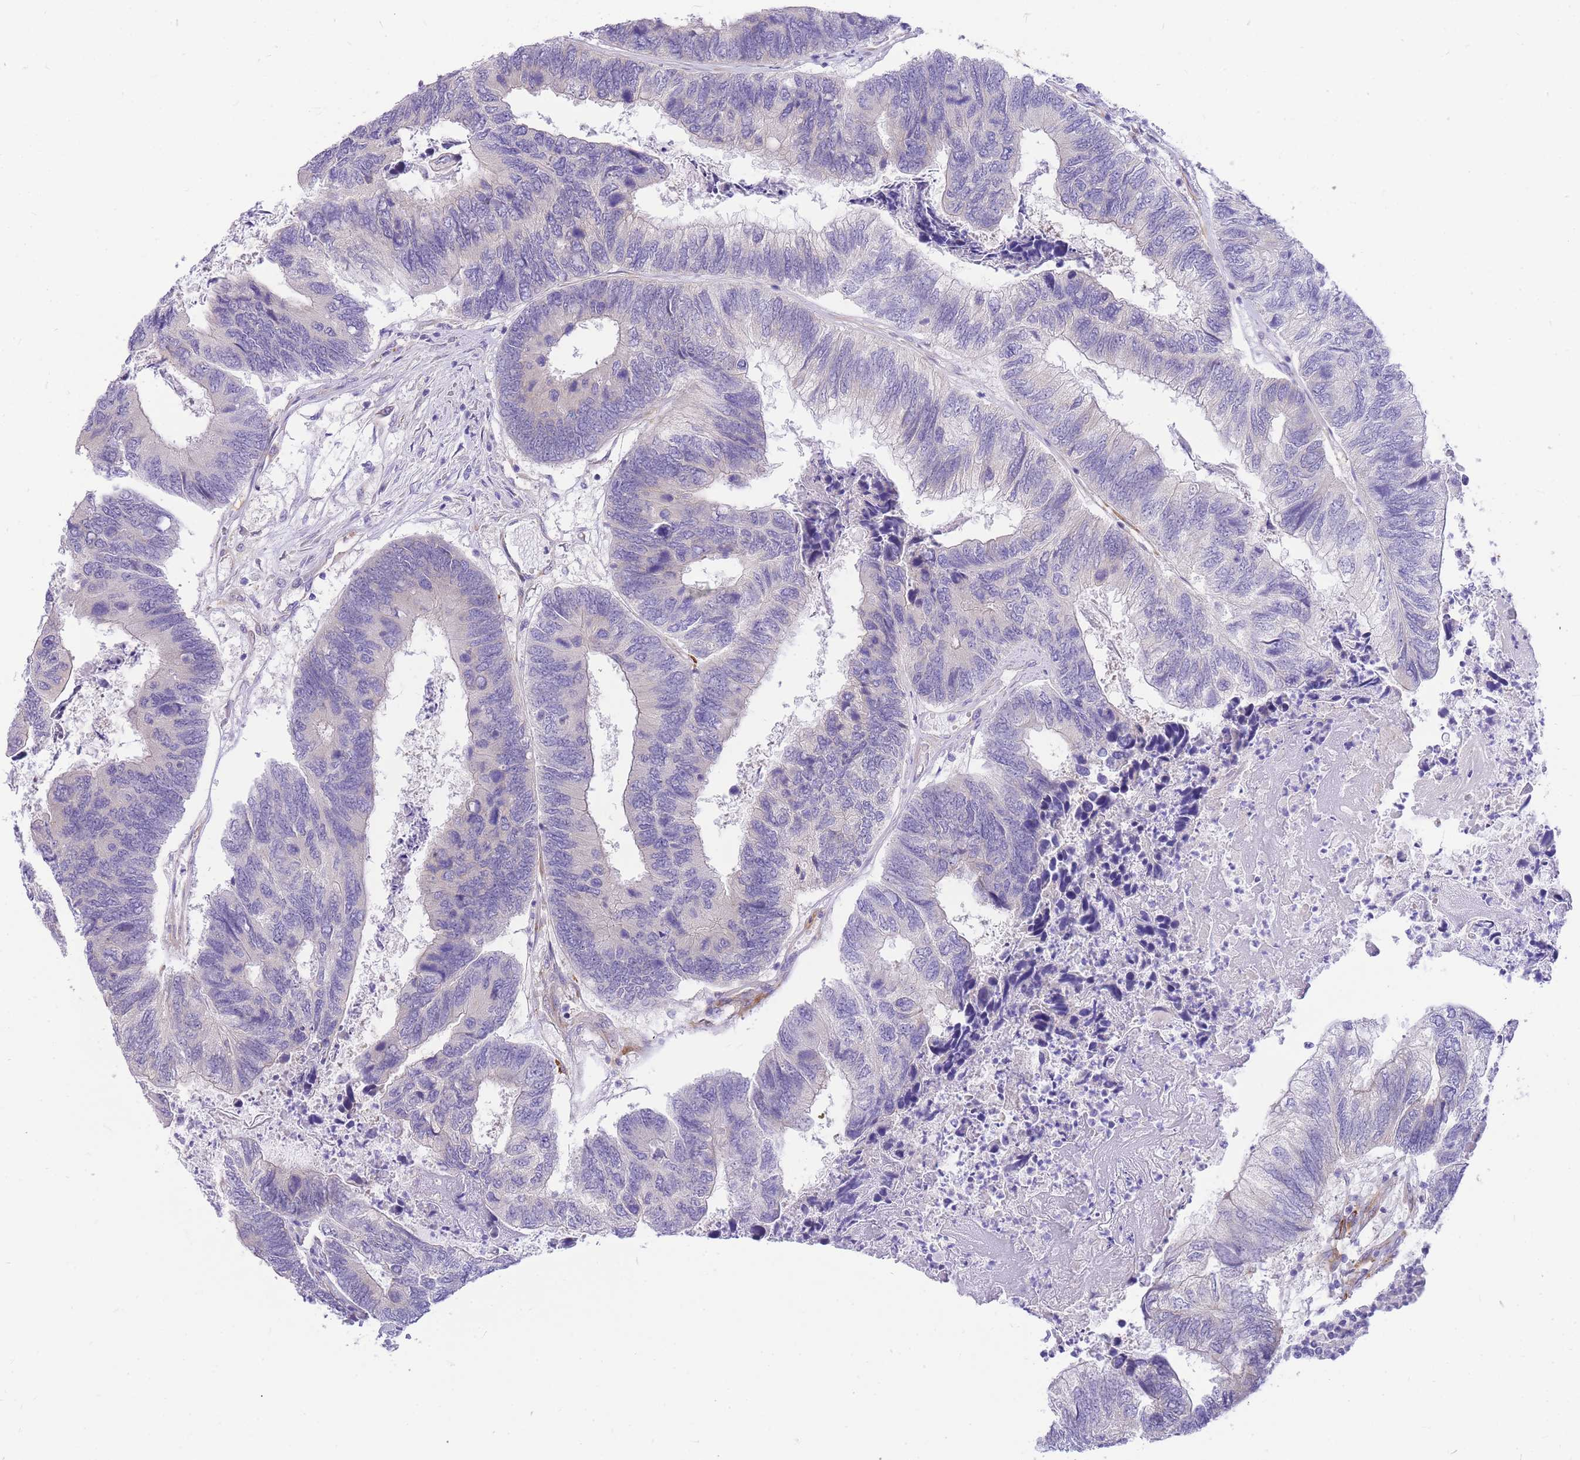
{"staining": {"intensity": "negative", "quantity": "none", "location": "none"}, "tissue": "colorectal cancer", "cell_type": "Tumor cells", "image_type": "cancer", "snomed": [{"axis": "morphology", "description": "Adenocarcinoma, NOS"}, {"axis": "topography", "description": "Colon"}], "caption": "This micrograph is of colorectal cancer (adenocarcinoma) stained with immunohistochemistry (IHC) to label a protein in brown with the nuclei are counter-stained blue. There is no expression in tumor cells. (Stains: DAB (3,3'-diaminobenzidine) immunohistochemistry with hematoxylin counter stain, Microscopy: brightfield microscopy at high magnification).", "gene": "S100PBP", "patient": {"sex": "female", "age": 67}}